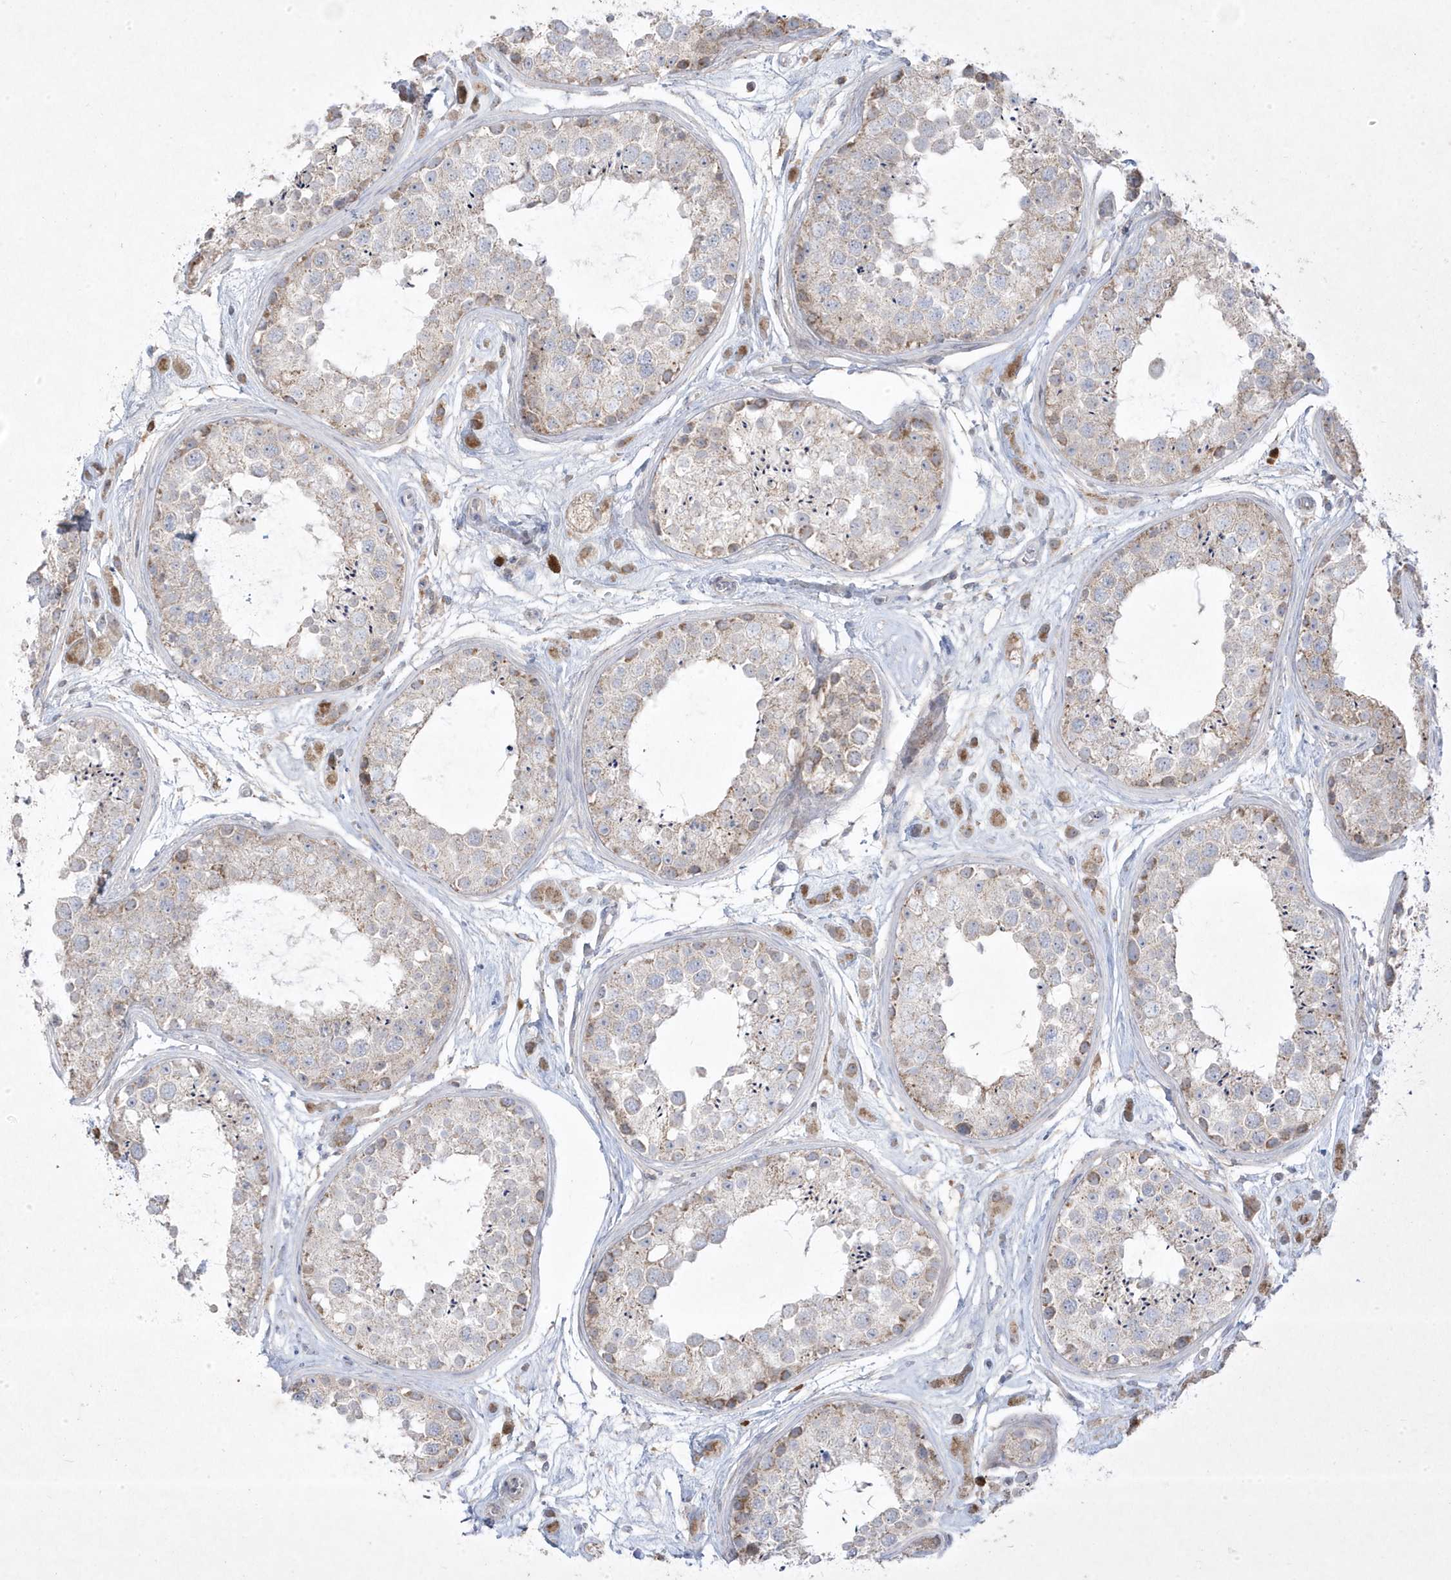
{"staining": {"intensity": "moderate", "quantity": "<25%", "location": "cytoplasmic/membranous"}, "tissue": "testis", "cell_type": "Cells in seminiferous ducts", "image_type": "normal", "snomed": [{"axis": "morphology", "description": "Normal tissue, NOS"}, {"axis": "topography", "description": "Testis"}], "caption": "High-magnification brightfield microscopy of benign testis stained with DAB (3,3'-diaminobenzidine) (brown) and counterstained with hematoxylin (blue). cells in seminiferous ducts exhibit moderate cytoplasmic/membranous staining is present in about<25% of cells. The protein of interest is stained brown, and the nuclei are stained in blue (DAB (3,3'-diaminobenzidine) IHC with brightfield microscopy, high magnification).", "gene": "ADAMTSL3", "patient": {"sex": "male", "age": 25}}